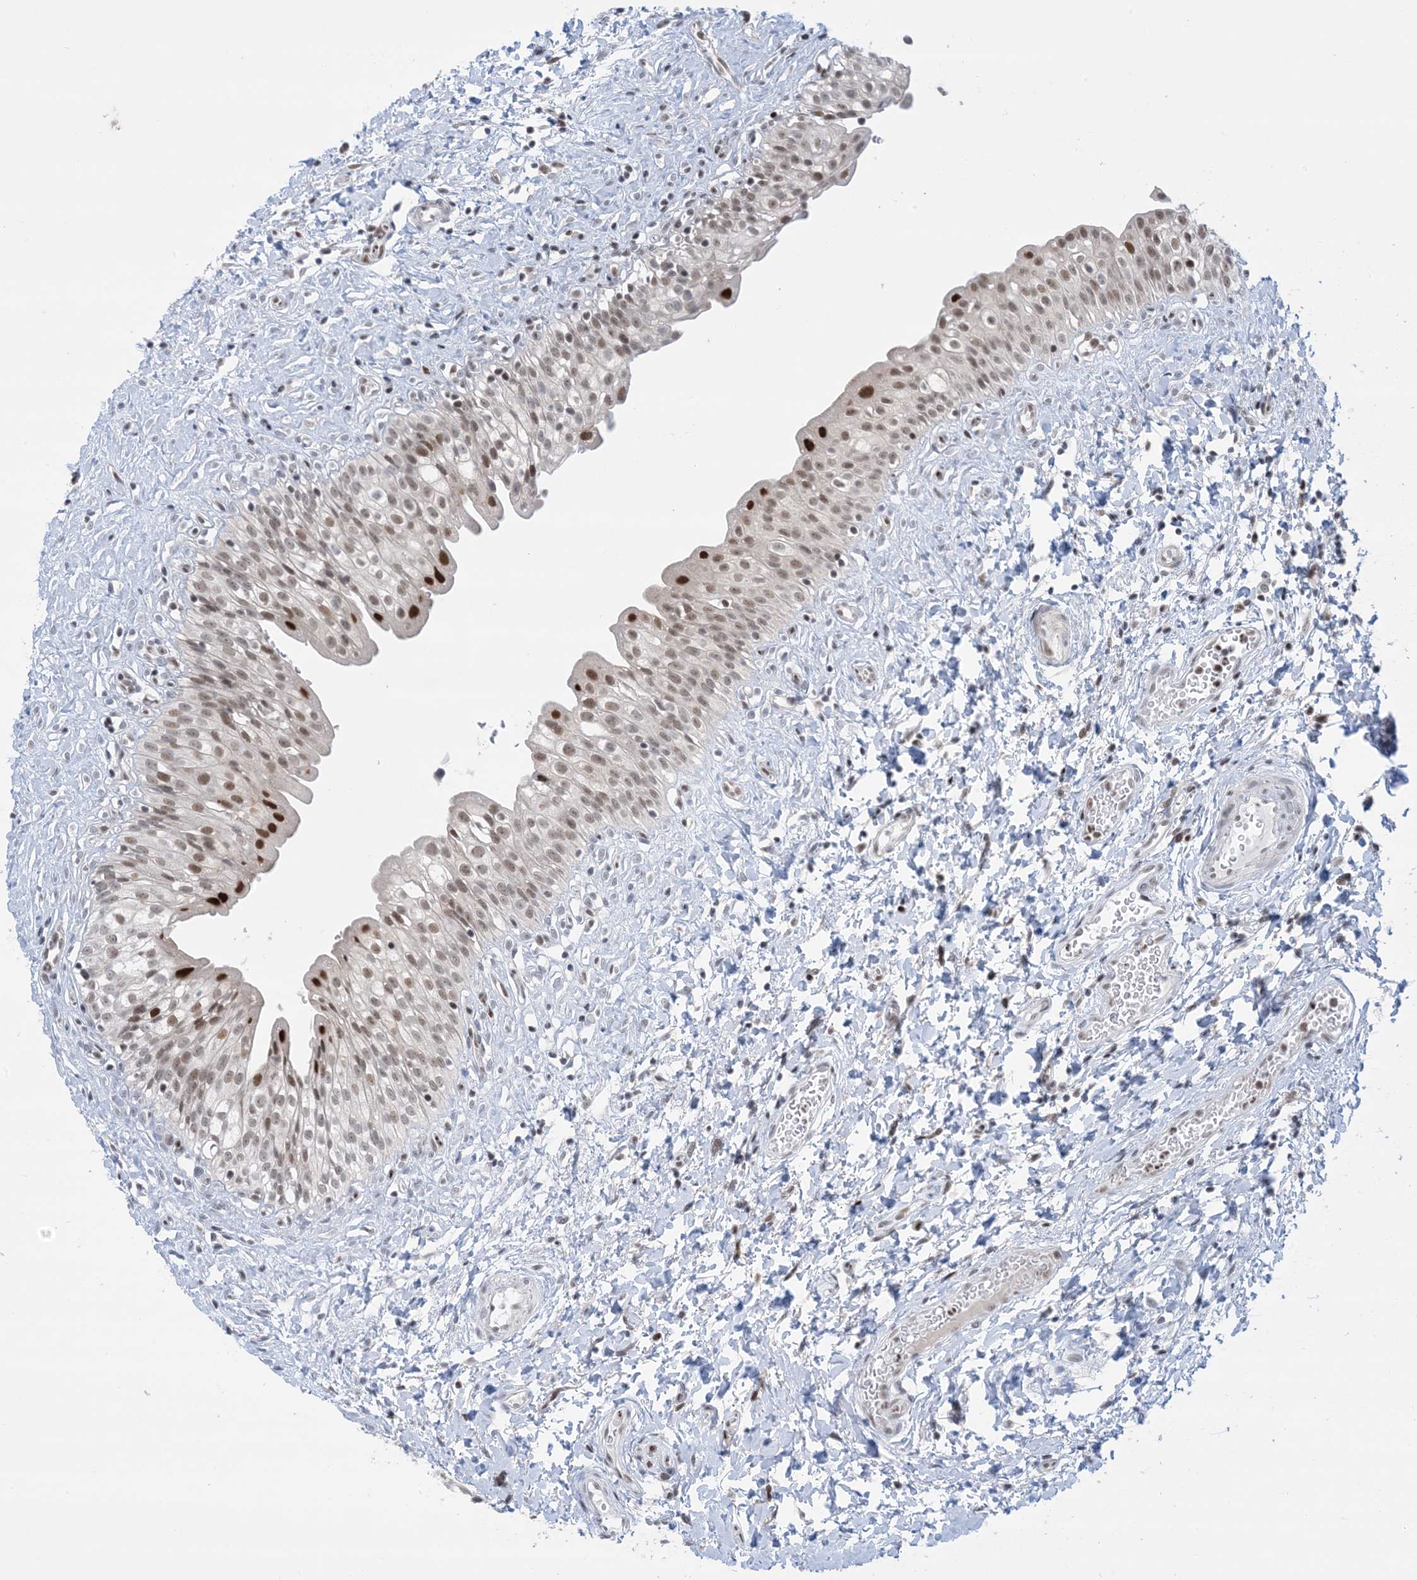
{"staining": {"intensity": "strong", "quantity": "<25%", "location": "nuclear"}, "tissue": "urinary bladder", "cell_type": "Urothelial cells", "image_type": "normal", "snomed": [{"axis": "morphology", "description": "Normal tissue, NOS"}, {"axis": "topography", "description": "Urinary bladder"}], "caption": "Strong nuclear staining is appreciated in about <25% of urothelial cells in benign urinary bladder. The protein is stained brown, and the nuclei are stained in blue (DAB (3,3'-diaminobenzidine) IHC with brightfield microscopy, high magnification).", "gene": "TFPT", "patient": {"sex": "male", "age": 51}}